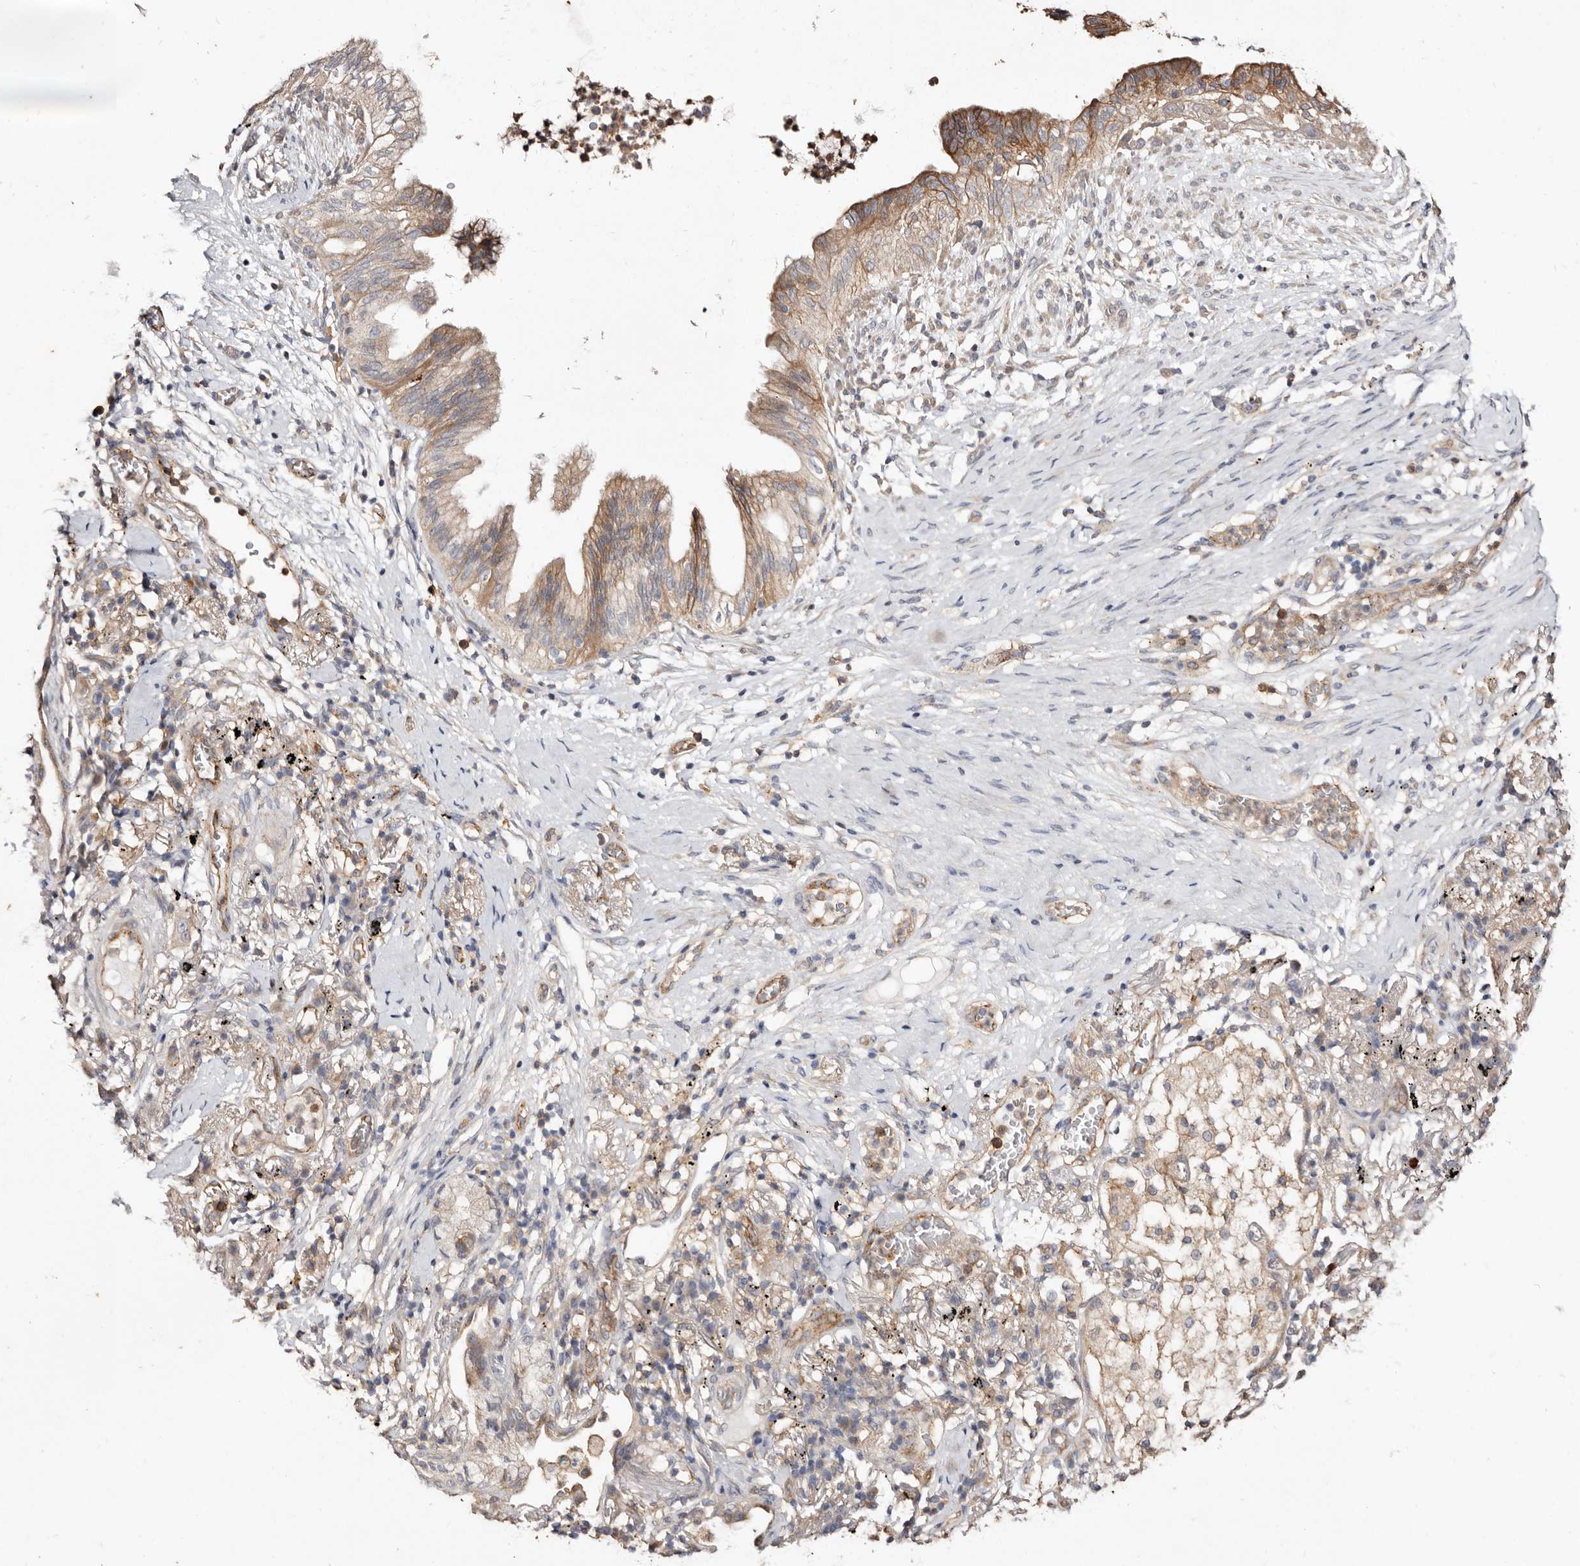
{"staining": {"intensity": "moderate", "quantity": ">75%", "location": "cytoplasmic/membranous"}, "tissue": "lung cancer", "cell_type": "Tumor cells", "image_type": "cancer", "snomed": [{"axis": "morphology", "description": "Adenocarcinoma, NOS"}, {"axis": "topography", "description": "Lung"}], "caption": "IHC staining of lung cancer (adenocarcinoma), which shows medium levels of moderate cytoplasmic/membranous expression in about >75% of tumor cells indicating moderate cytoplasmic/membranous protein positivity. The staining was performed using DAB (brown) for protein detection and nuclei were counterstained in hematoxylin (blue).", "gene": "LRRC25", "patient": {"sex": "female", "age": 70}}